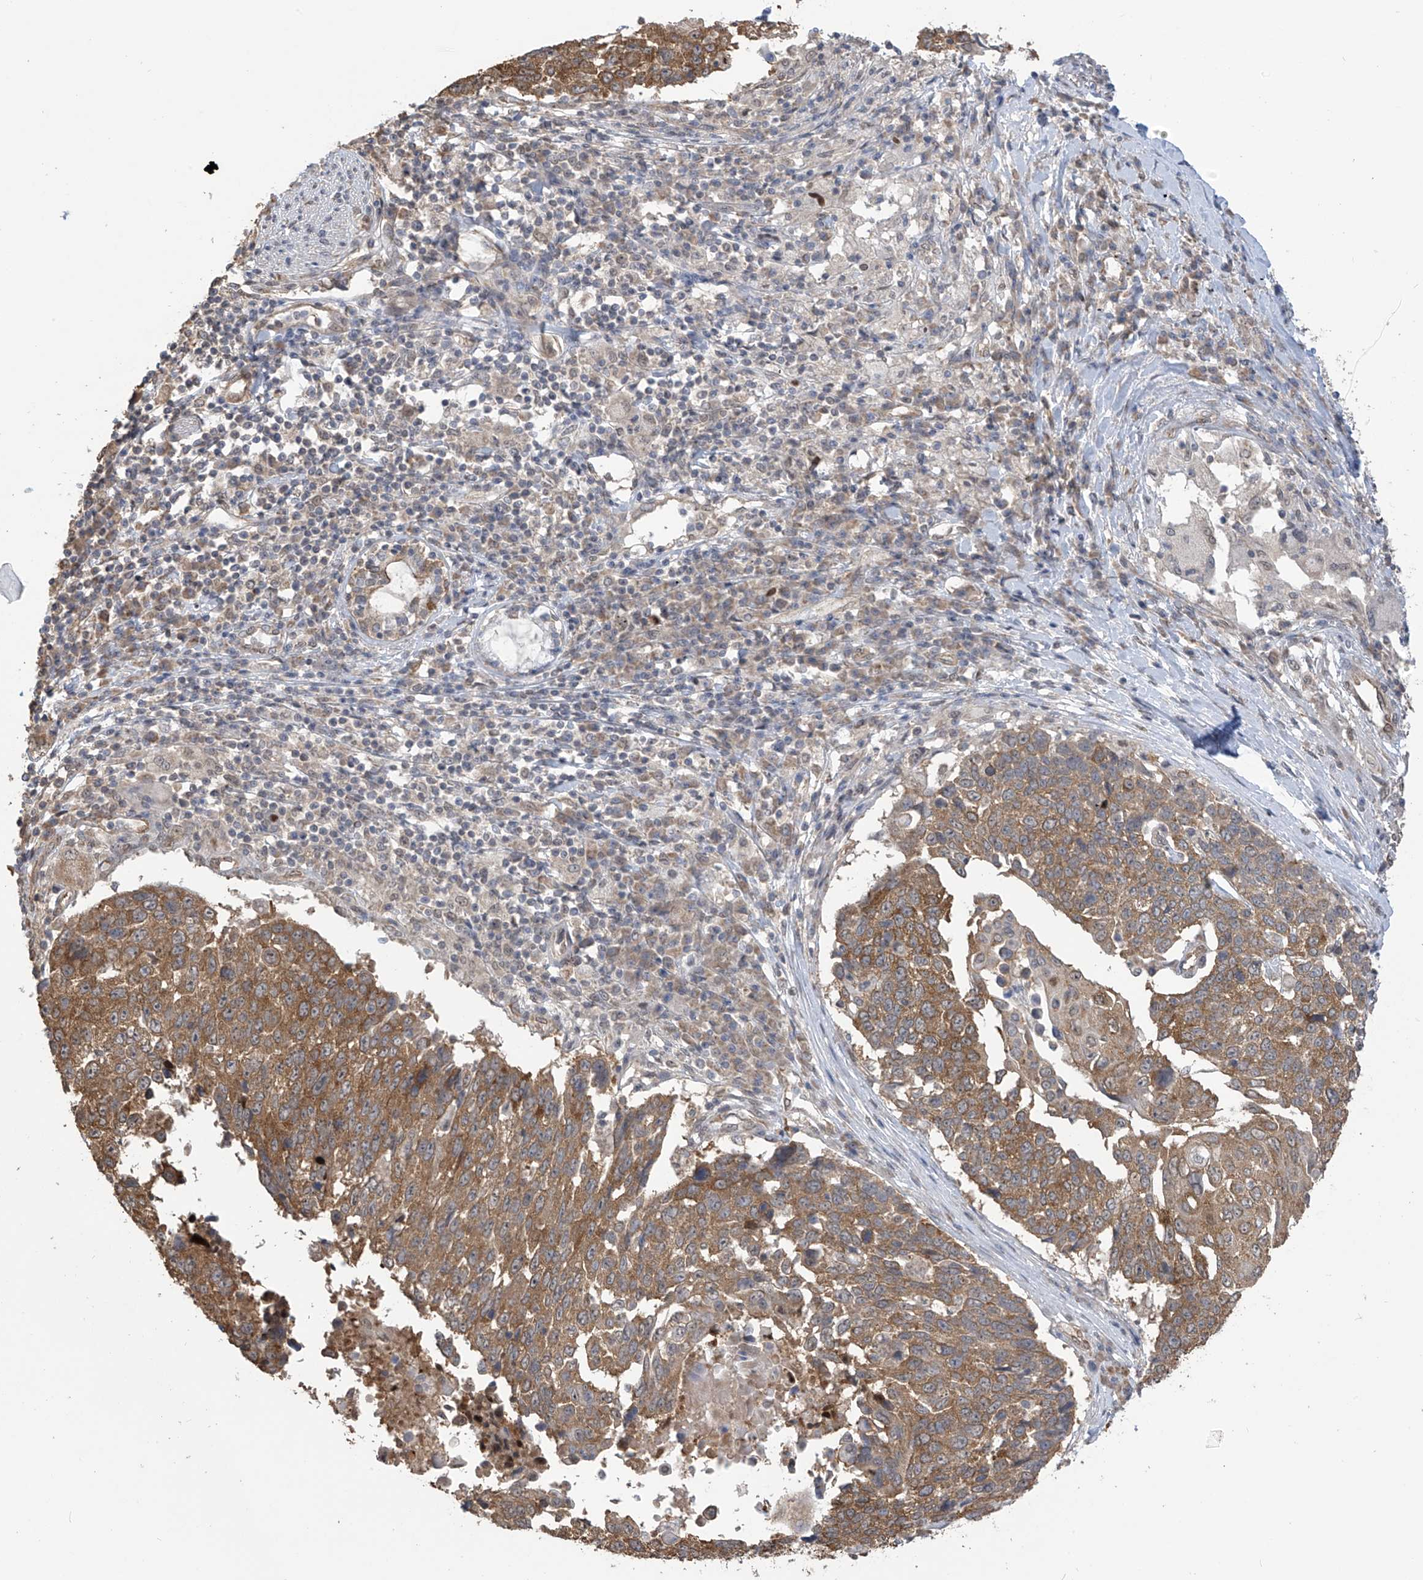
{"staining": {"intensity": "strong", "quantity": ">75%", "location": "cytoplasmic/membranous"}, "tissue": "lung cancer", "cell_type": "Tumor cells", "image_type": "cancer", "snomed": [{"axis": "morphology", "description": "Squamous cell carcinoma, NOS"}, {"axis": "topography", "description": "Lung"}], "caption": "This is an image of immunohistochemistry (IHC) staining of lung squamous cell carcinoma, which shows strong positivity in the cytoplasmic/membranous of tumor cells.", "gene": "KIAA1522", "patient": {"sex": "male", "age": 66}}